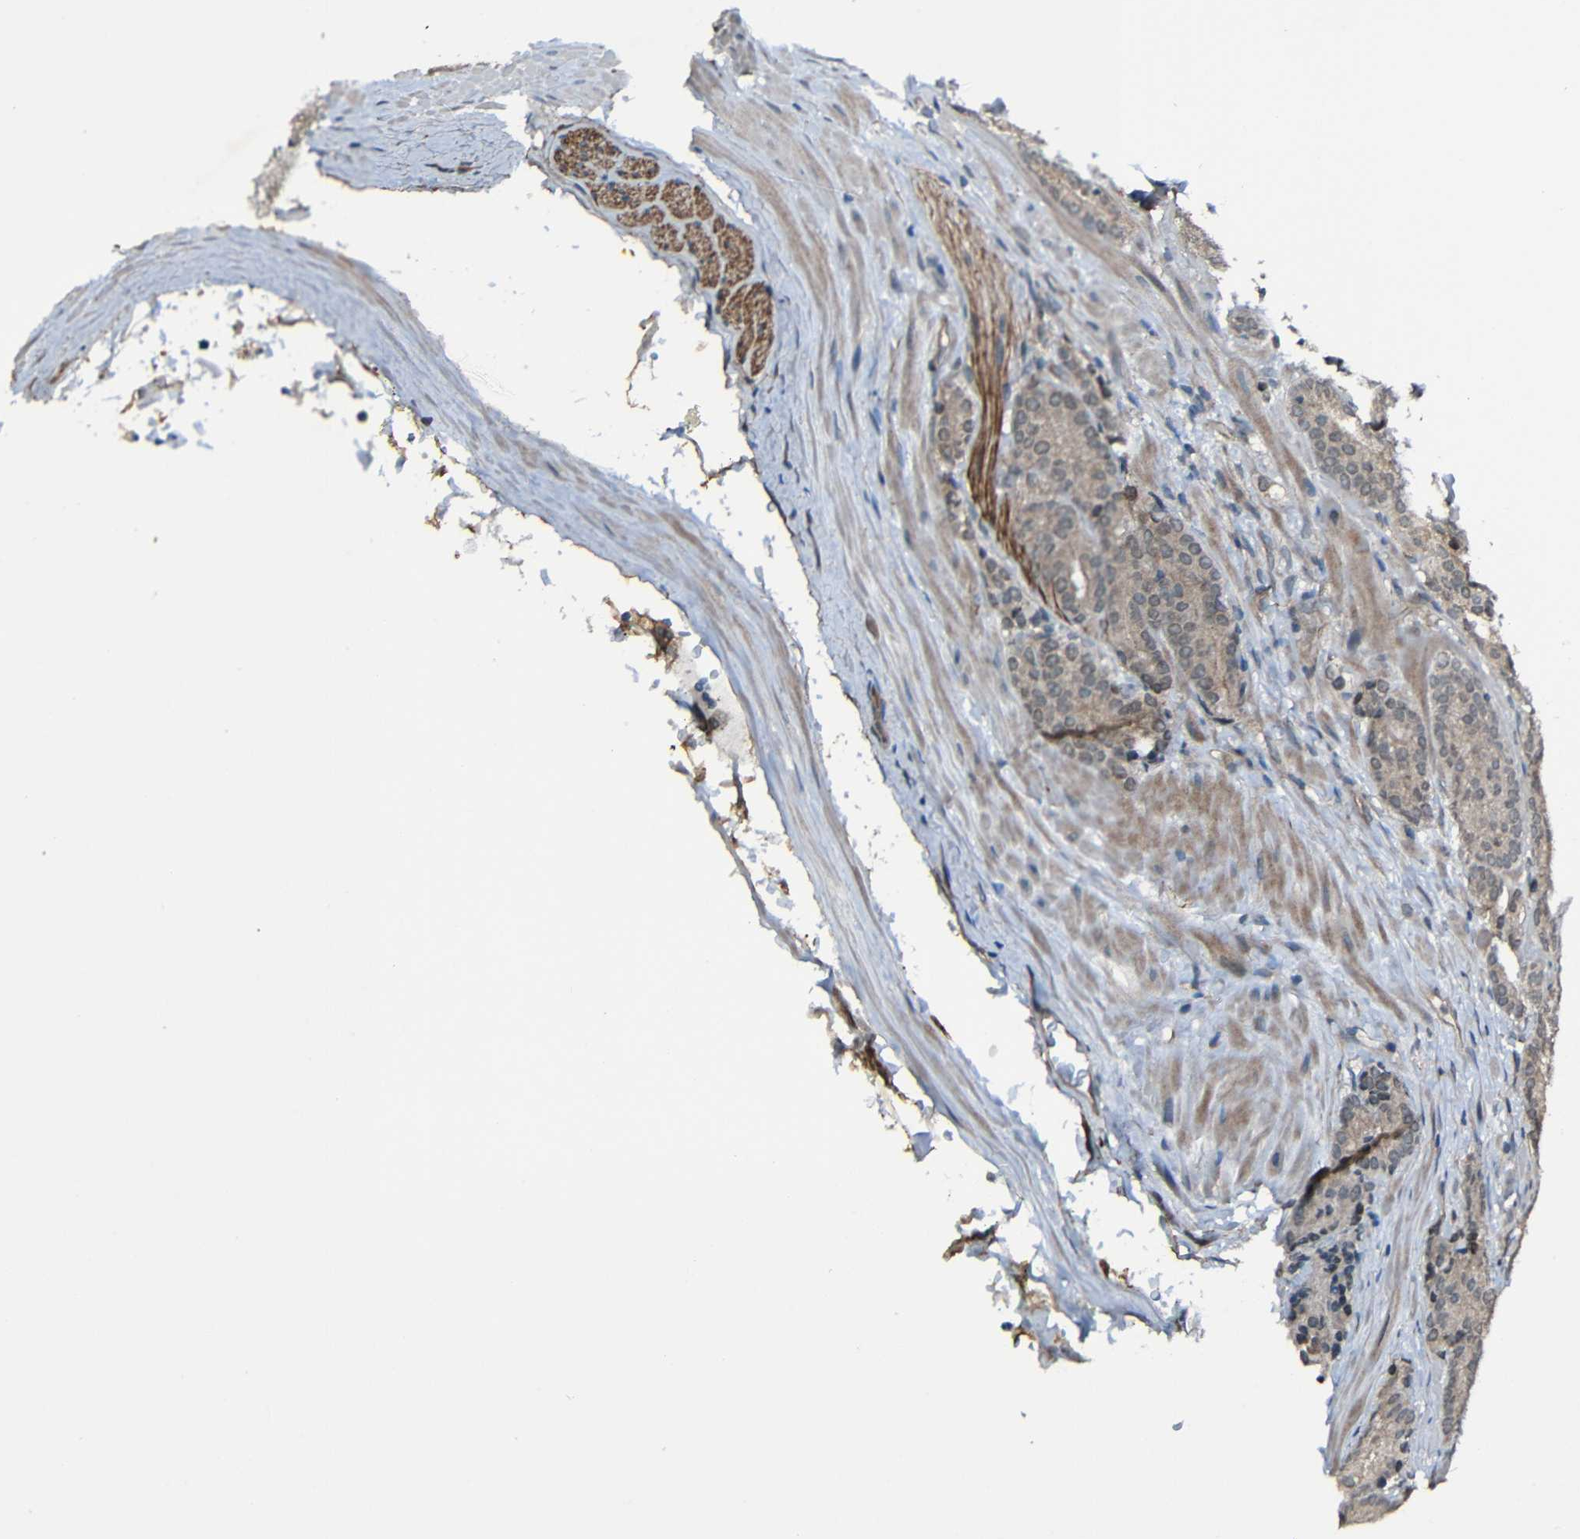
{"staining": {"intensity": "weak", "quantity": ">75%", "location": "cytoplasmic/membranous"}, "tissue": "prostate cancer", "cell_type": "Tumor cells", "image_type": "cancer", "snomed": [{"axis": "morphology", "description": "Adenocarcinoma, High grade"}, {"axis": "topography", "description": "Prostate"}], "caption": "Tumor cells display low levels of weak cytoplasmic/membranous positivity in approximately >75% of cells in prostate adenocarcinoma (high-grade).", "gene": "LGR5", "patient": {"sex": "male", "age": 61}}